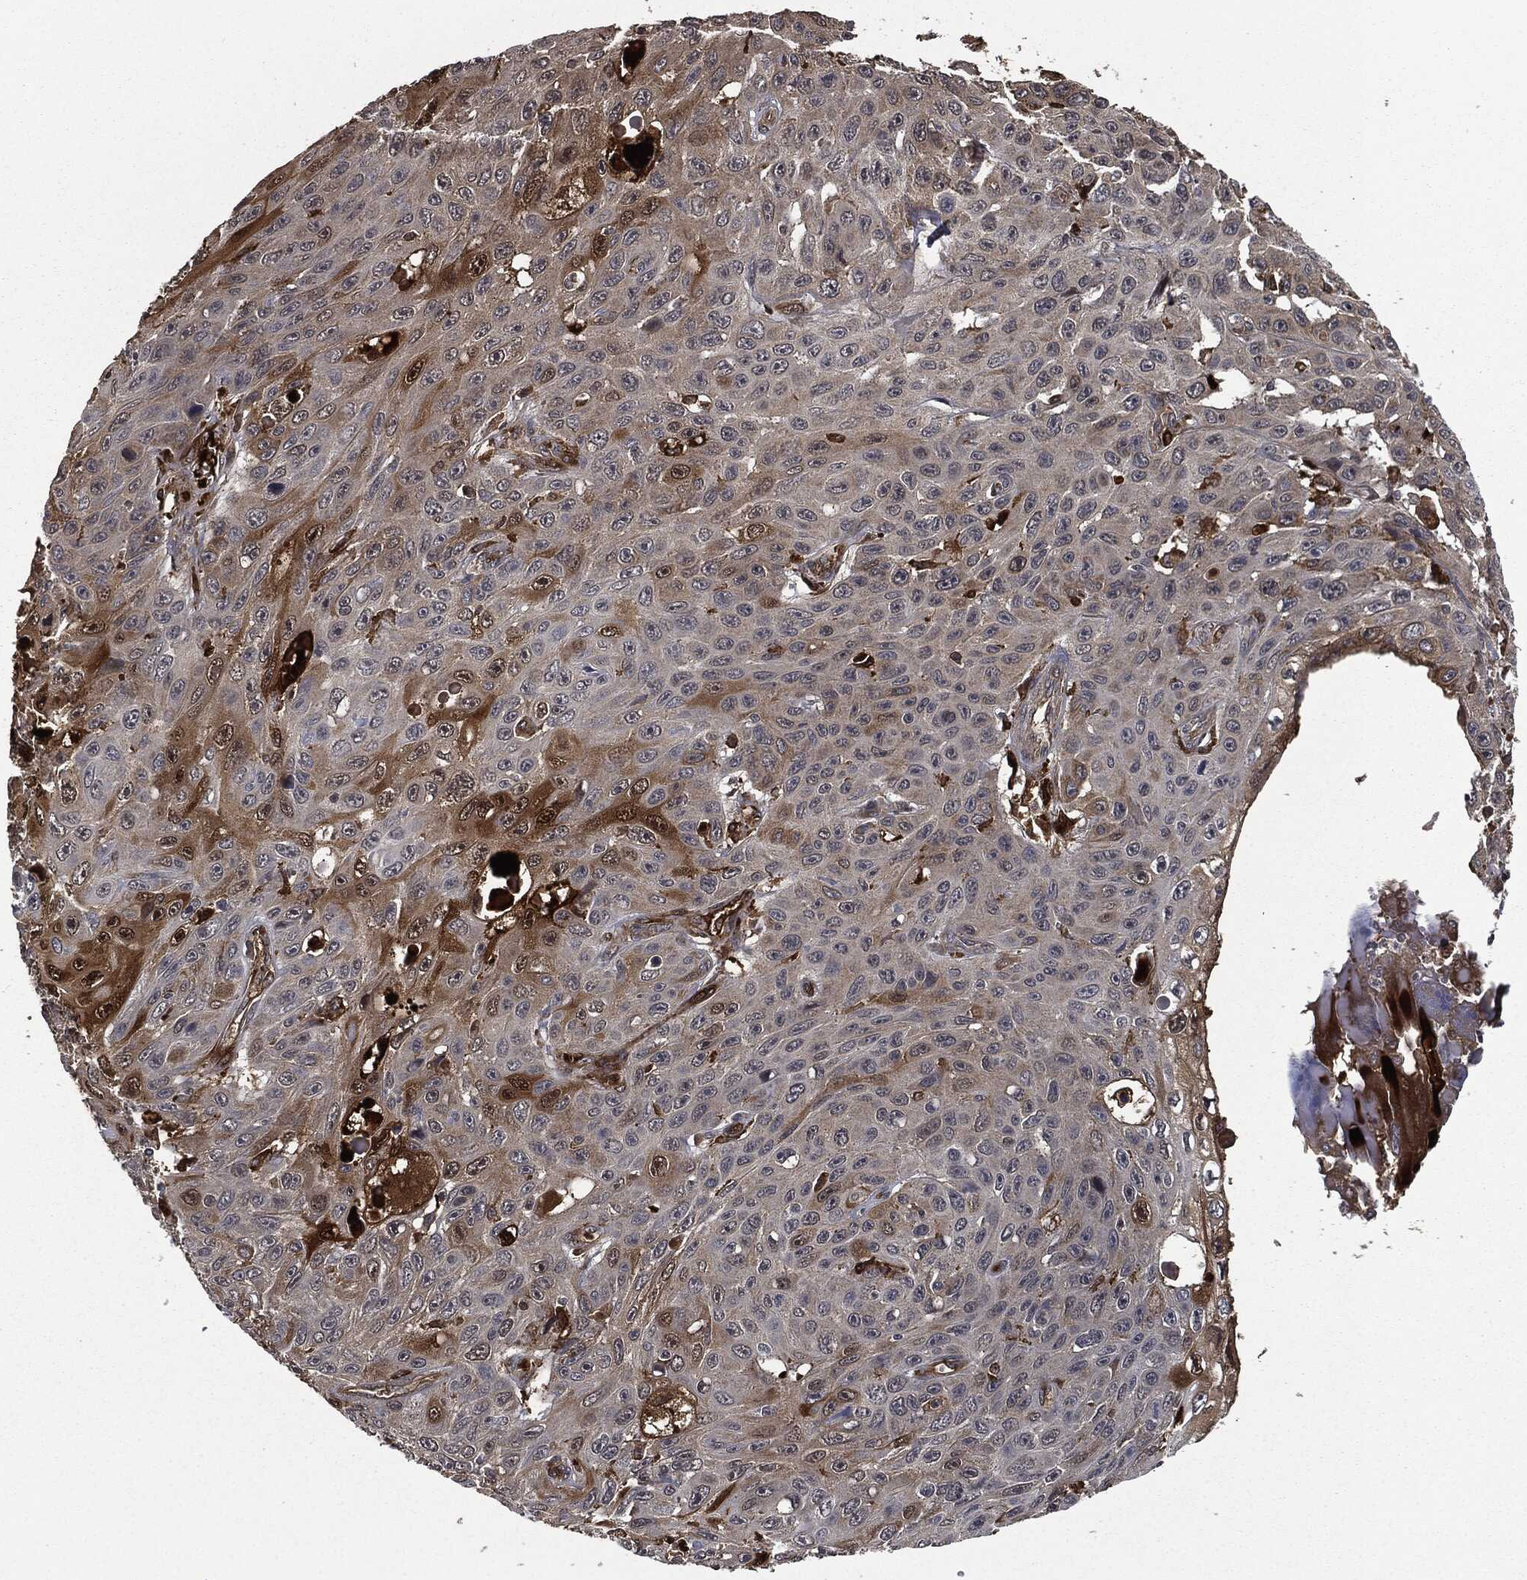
{"staining": {"intensity": "strong", "quantity": "<25%", "location": "cytoplasmic/membranous"}, "tissue": "skin cancer", "cell_type": "Tumor cells", "image_type": "cancer", "snomed": [{"axis": "morphology", "description": "Squamous cell carcinoma, NOS"}, {"axis": "topography", "description": "Skin"}], "caption": "Immunohistochemistry (IHC) (DAB (3,3'-diaminobenzidine)) staining of skin squamous cell carcinoma reveals strong cytoplasmic/membranous protein staining in approximately <25% of tumor cells.", "gene": "CRABP2", "patient": {"sex": "male", "age": 82}}